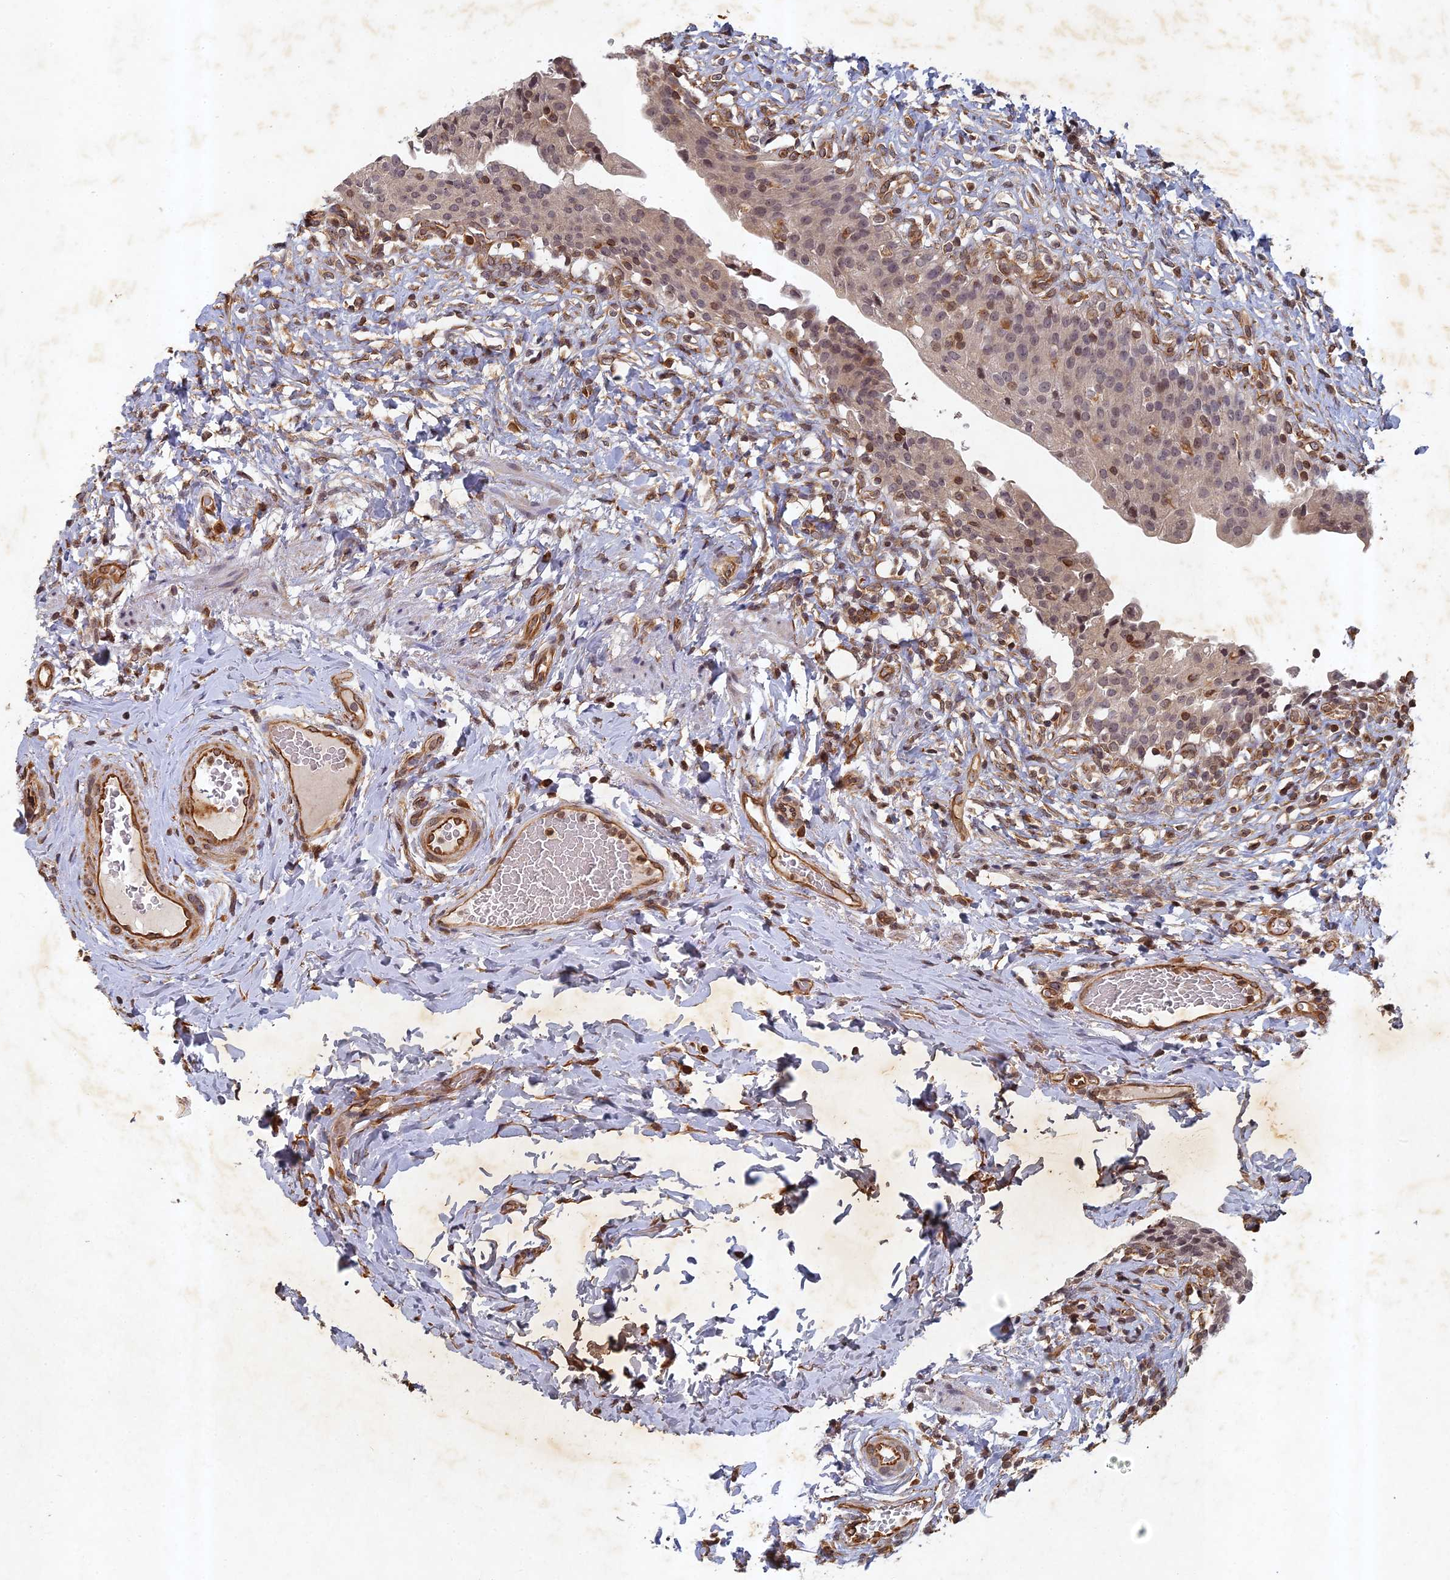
{"staining": {"intensity": "moderate", "quantity": "25%-75%", "location": "cytoplasmic/membranous,nuclear"}, "tissue": "urinary bladder", "cell_type": "Urothelial cells", "image_type": "normal", "snomed": [{"axis": "morphology", "description": "Normal tissue, NOS"}, {"axis": "morphology", "description": "Inflammation, NOS"}, {"axis": "topography", "description": "Urinary bladder"}], "caption": "A medium amount of moderate cytoplasmic/membranous,nuclear expression is seen in about 25%-75% of urothelial cells in benign urinary bladder. (brown staining indicates protein expression, while blue staining denotes nuclei).", "gene": "ABCB10", "patient": {"sex": "male", "age": 64}}